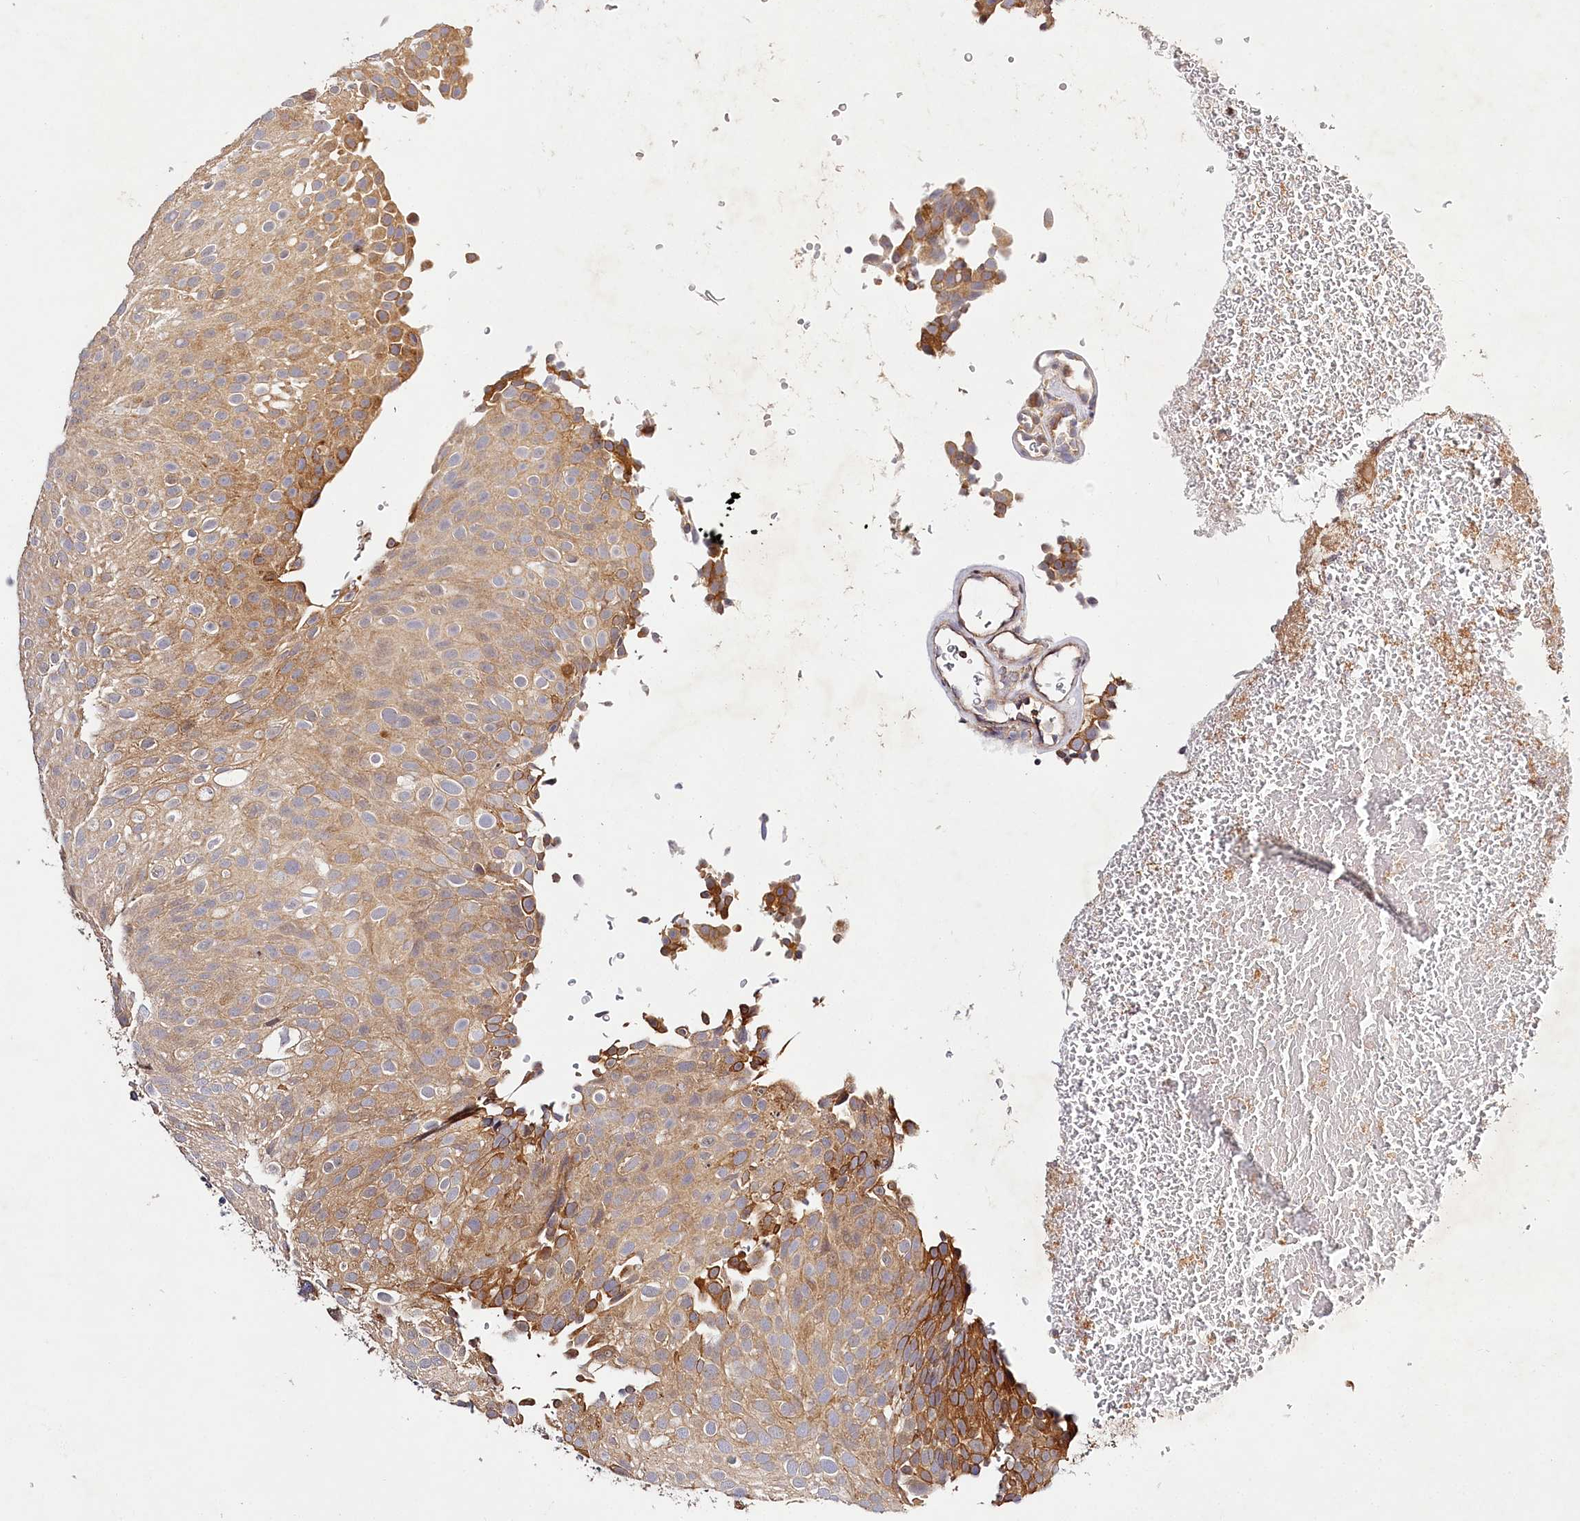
{"staining": {"intensity": "moderate", "quantity": "25%-75%", "location": "cytoplasmic/membranous"}, "tissue": "urothelial cancer", "cell_type": "Tumor cells", "image_type": "cancer", "snomed": [{"axis": "morphology", "description": "Urothelial carcinoma, Low grade"}, {"axis": "topography", "description": "Urinary bladder"}], "caption": "Immunohistochemistry (IHC) of urothelial carcinoma (low-grade) displays medium levels of moderate cytoplasmic/membranous staining in approximately 25%-75% of tumor cells.", "gene": "LSS", "patient": {"sex": "male", "age": 78}}